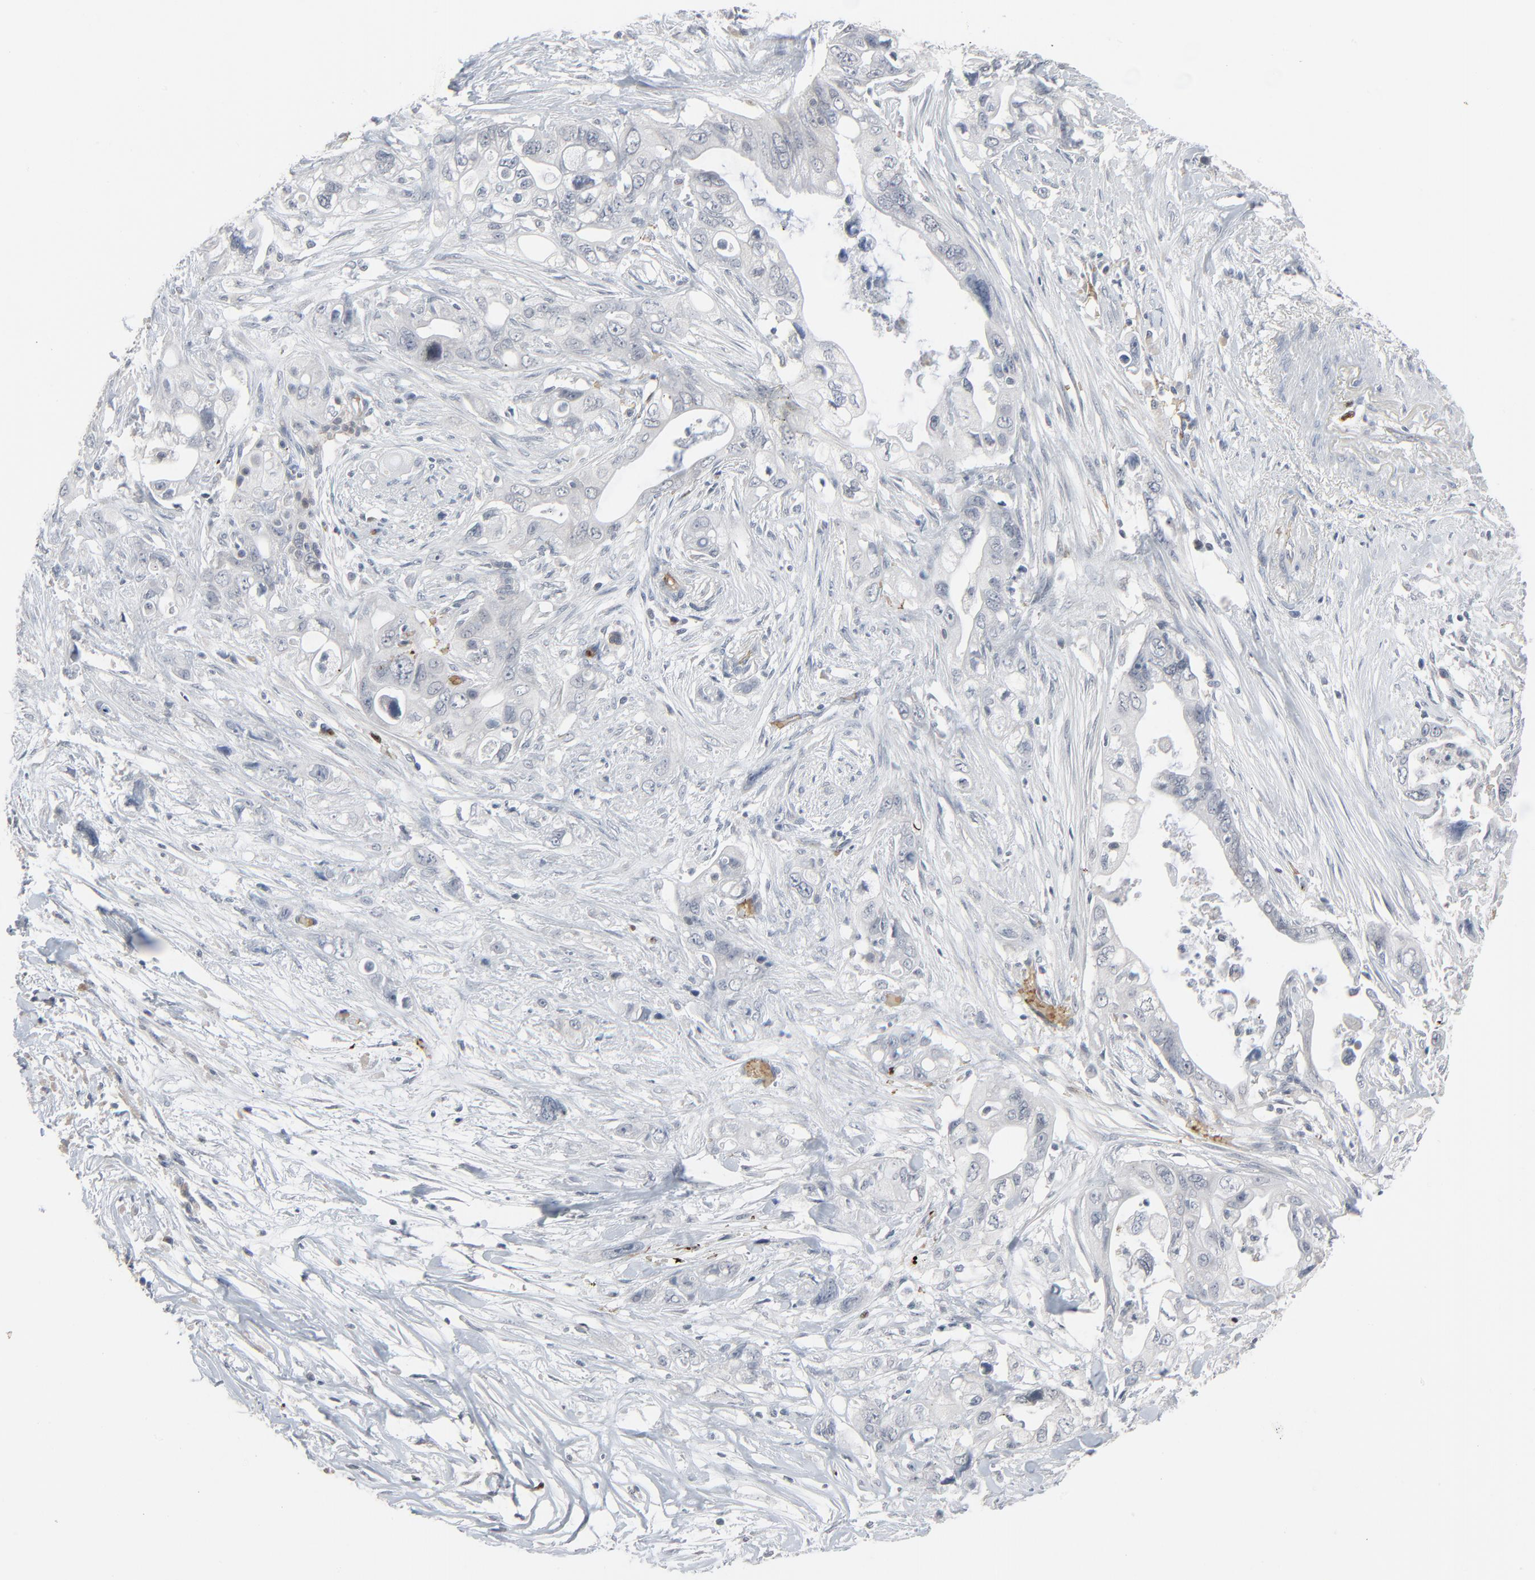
{"staining": {"intensity": "negative", "quantity": "none", "location": "none"}, "tissue": "pancreatic cancer", "cell_type": "Tumor cells", "image_type": "cancer", "snomed": [{"axis": "morphology", "description": "Normal tissue, NOS"}, {"axis": "topography", "description": "Pancreas"}], "caption": "There is no significant staining in tumor cells of pancreatic cancer.", "gene": "SAGE1", "patient": {"sex": "male", "age": 42}}